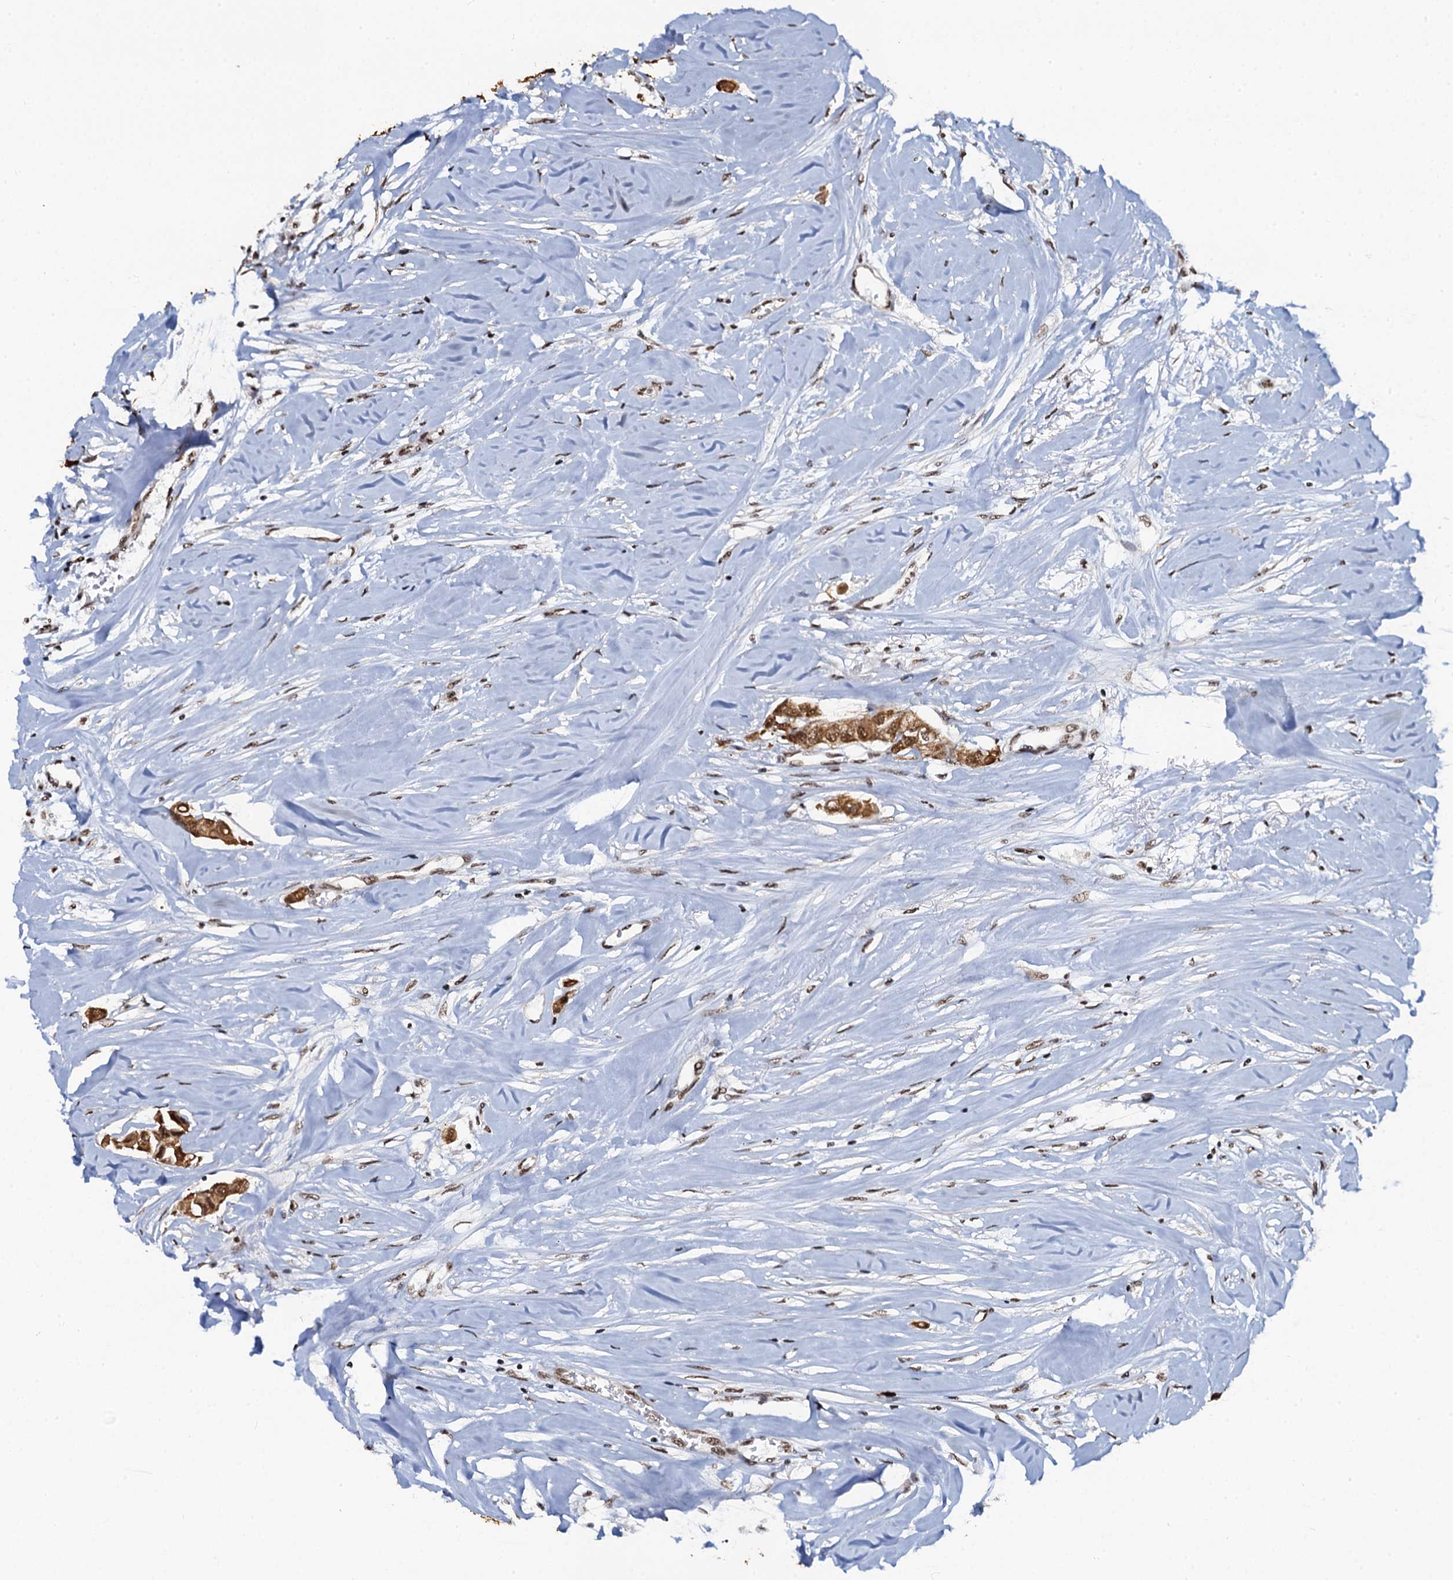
{"staining": {"intensity": "moderate", "quantity": ">75%", "location": "cytoplasmic/membranous,nuclear"}, "tissue": "breast cancer", "cell_type": "Tumor cells", "image_type": "cancer", "snomed": [{"axis": "morphology", "description": "Duct carcinoma"}, {"axis": "topography", "description": "Breast"}], "caption": "Breast cancer (invasive ductal carcinoma) tissue shows moderate cytoplasmic/membranous and nuclear expression in about >75% of tumor cells, visualized by immunohistochemistry.", "gene": "ZNF609", "patient": {"sex": "female", "age": 80}}